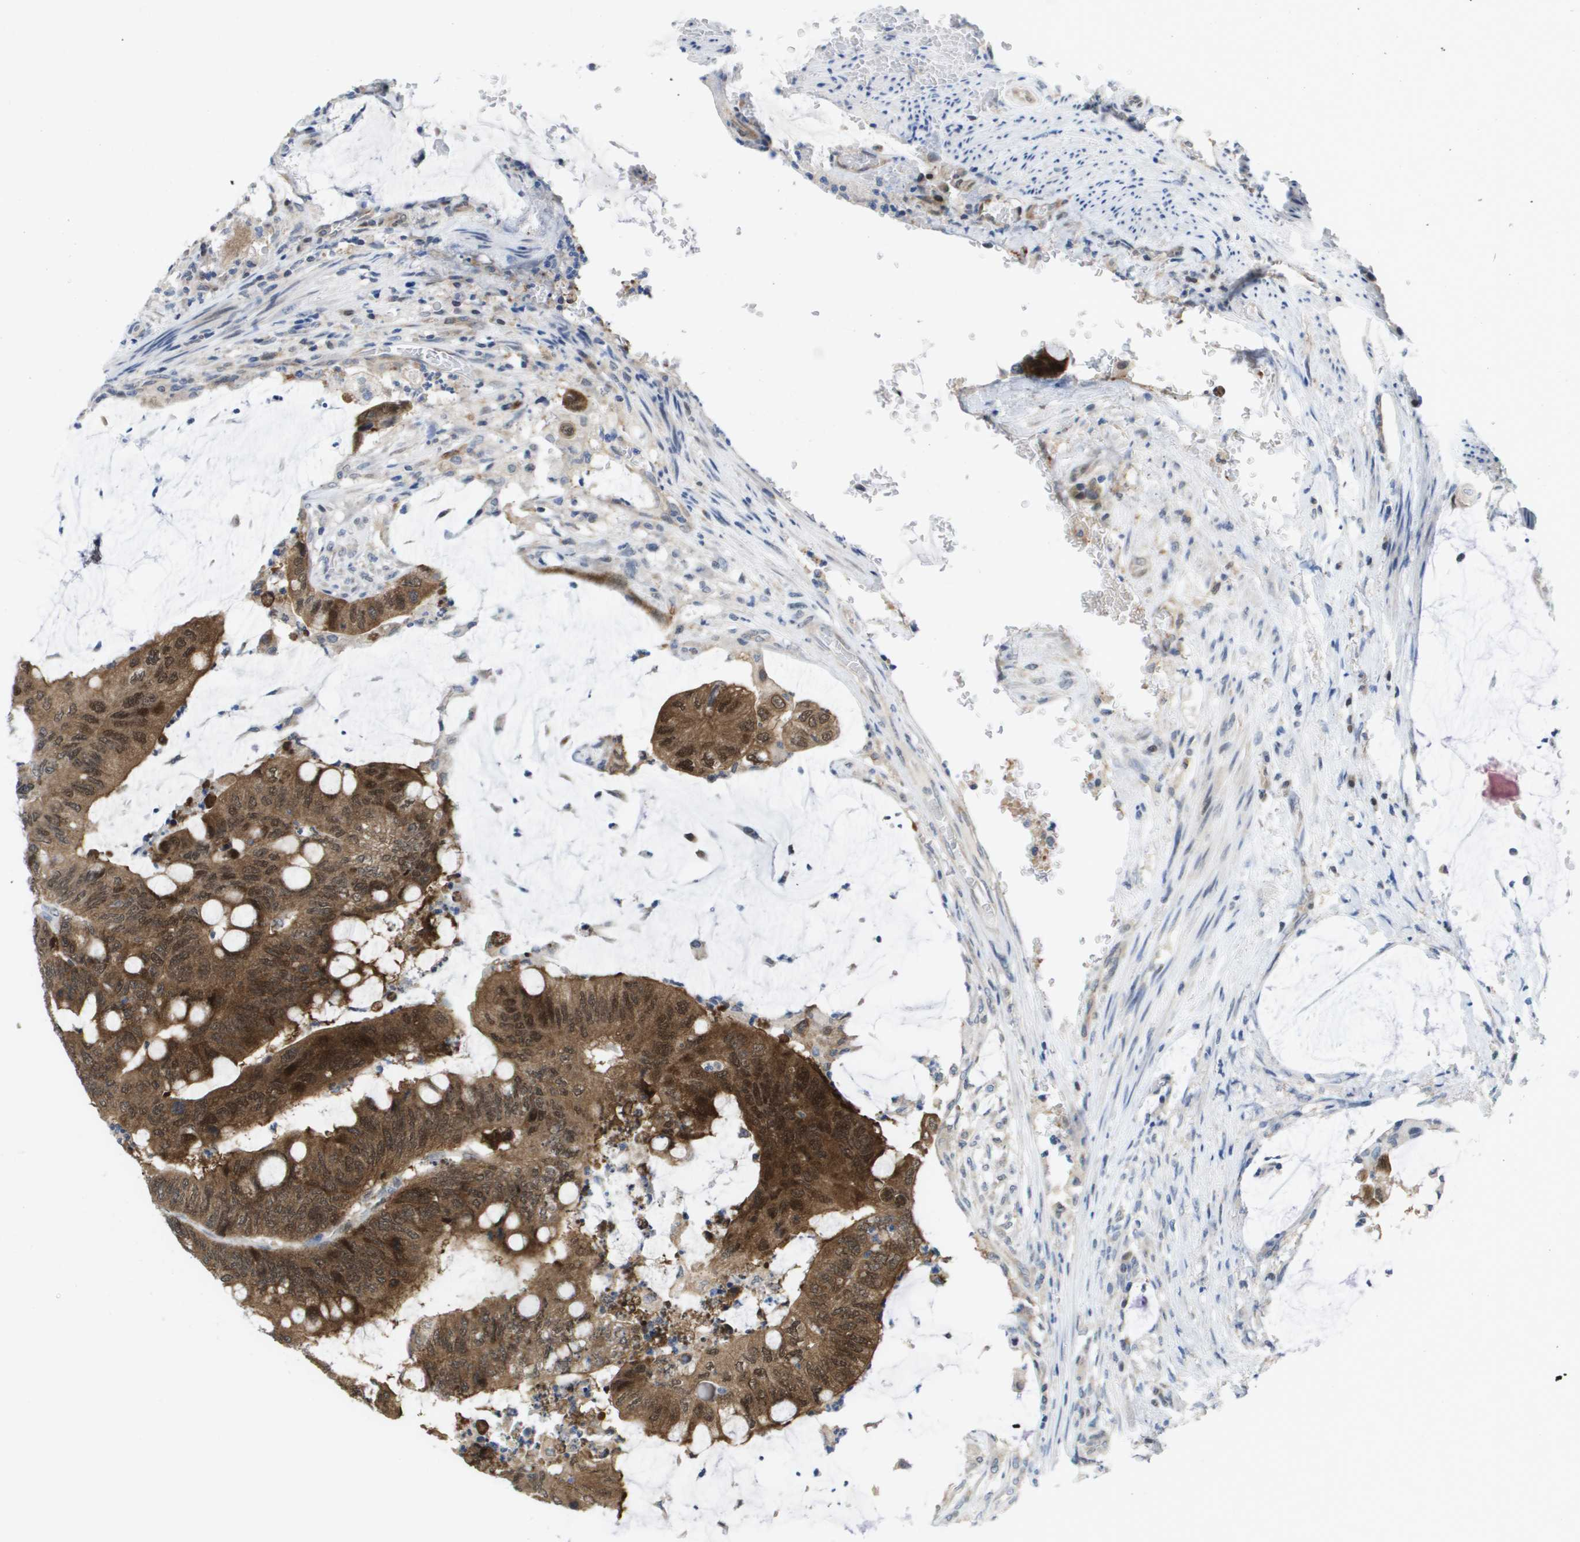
{"staining": {"intensity": "strong", "quantity": ">75%", "location": "cytoplasmic/membranous"}, "tissue": "colorectal cancer", "cell_type": "Tumor cells", "image_type": "cancer", "snomed": [{"axis": "morphology", "description": "Normal tissue, NOS"}, {"axis": "morphology", "description": "Adenocarcinoma, NOS"}, {"axis": "topography", "description": "Rectum"}], "caption": "DAB (3,3'-diaminobenzidine) immunohistochemical staining of human colorectal cancer displays strong cytoplasmic/membranous protein expression in about >75% of tumor cells.", "gene": "FKBP4", "patient": {"sex": "male", "age": 92}}